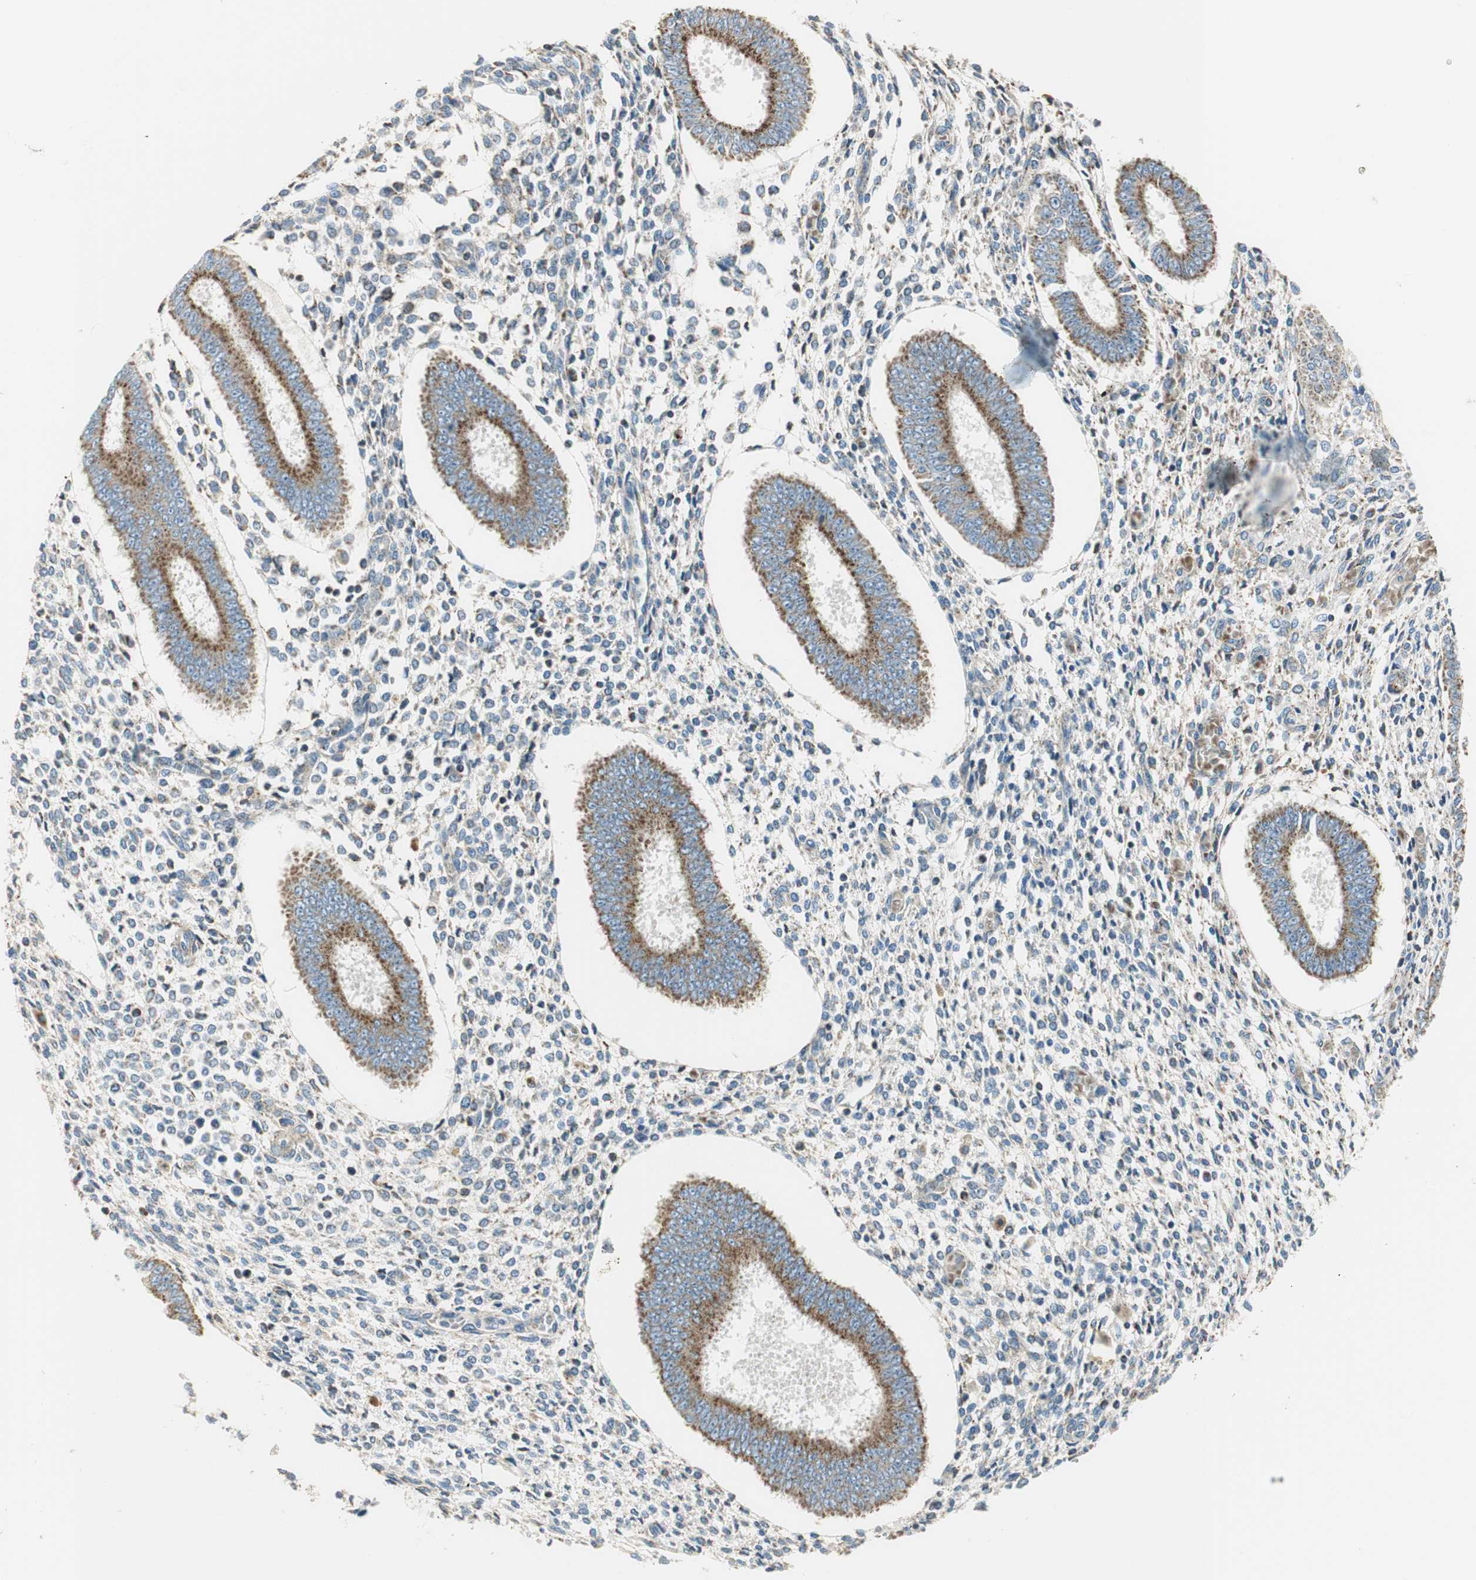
{"staining": {"intensity": "moderate", "quantity": "<25%", "location": "cytoplasmic/membranous"}, "tissue": "endometrium", "cell_type": "Cells in endometrial stroma", "image_type": "normal", "snomed": [{"axis": "morphology", "description": "Normal tissue, NOS"}, {"axis": "topography", "description": "Endometrium"}], "caption": "IHC (DAB (3,3'-diaminobenzidine)) staining of normal human endometrium exhibits moderate cytoplasmic/membranous protein staining in about <25% of cells in endometrial stroma. The staining is performed using DAB brown chromogen to label protein expression. The nuclei are counter-stained blue using hematoxylin.", "gene": "RORB", "patient": {"sex": "female", "age": 35}}